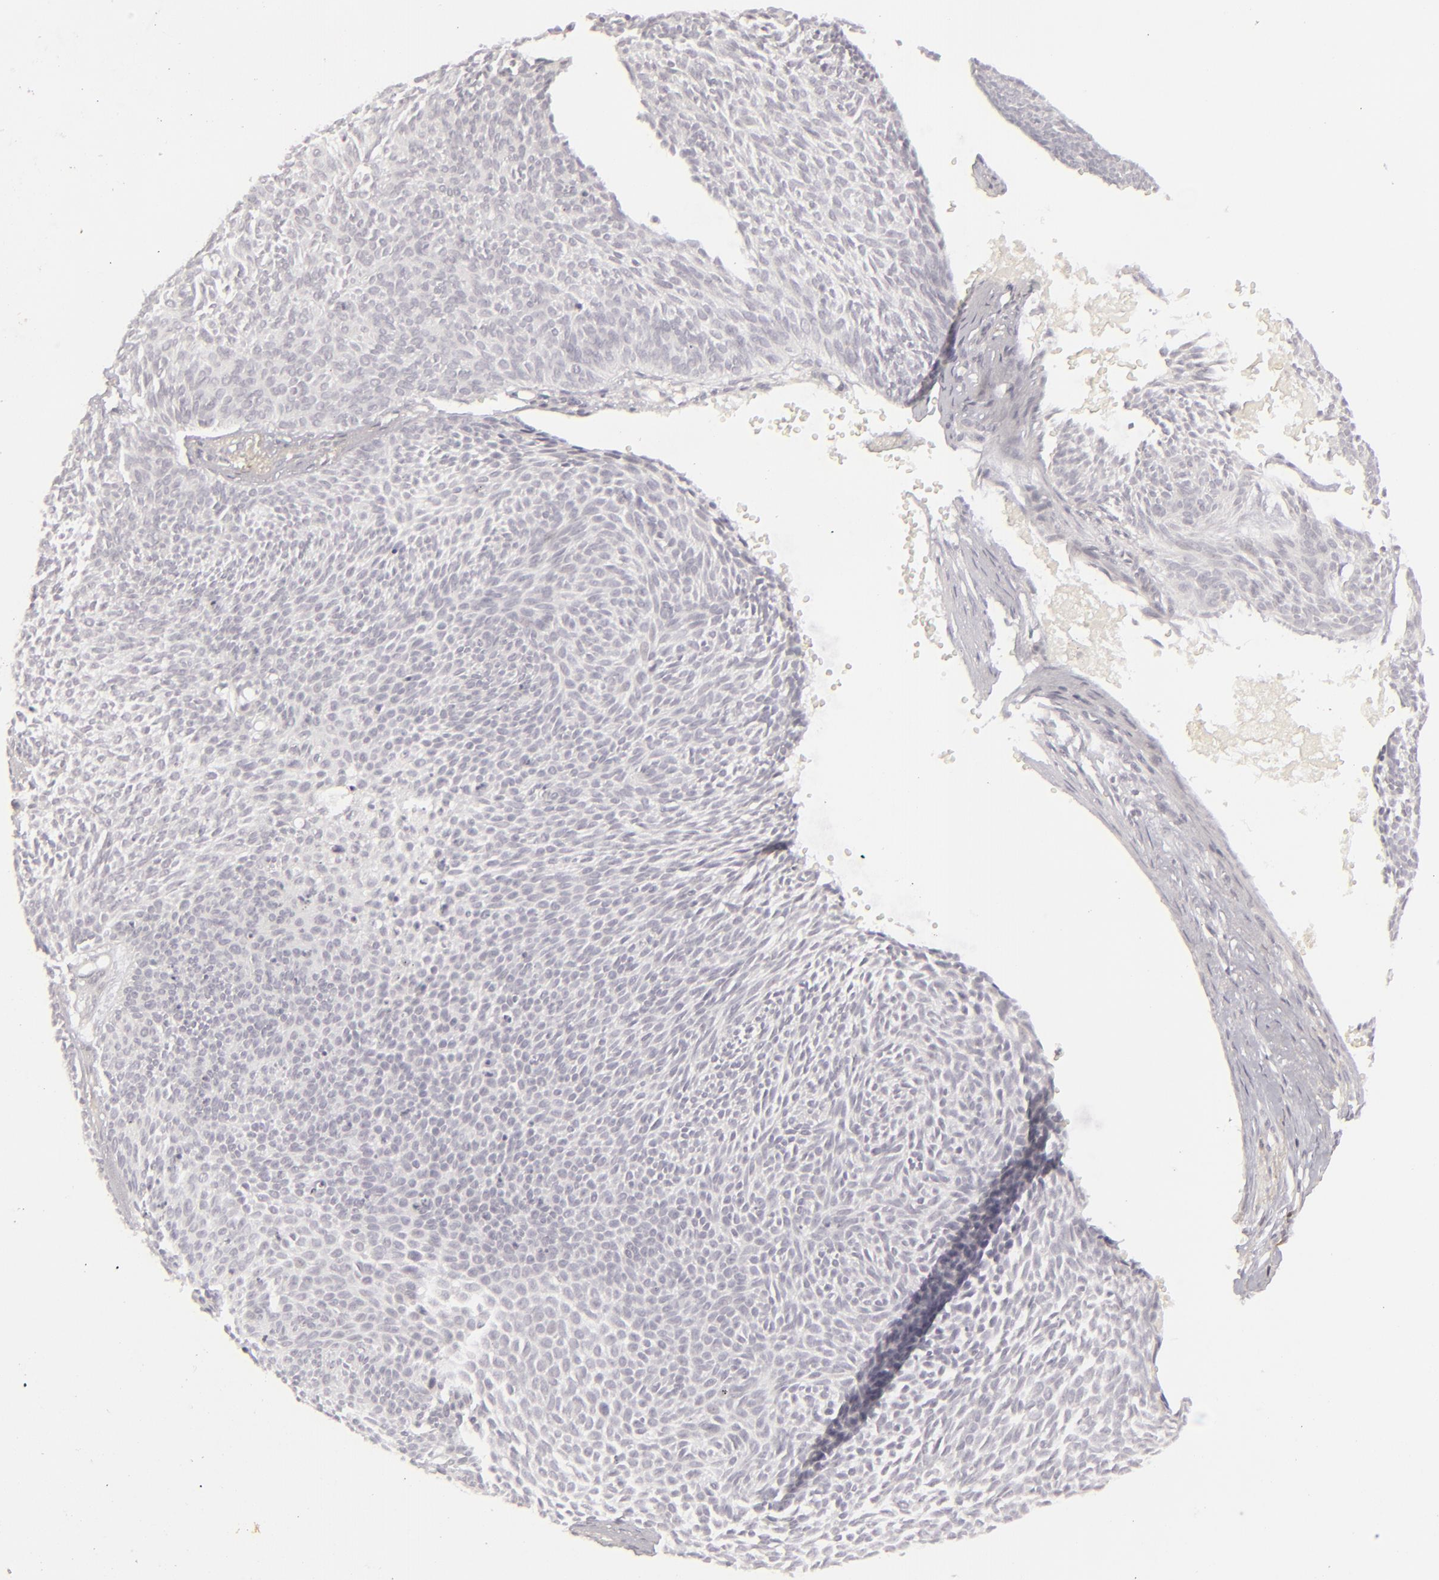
{"staining": {"intensity": "negative", "quantity": "none", "location": "none"}, "tissue": "skin cancer", "cell_type": "Tumor cells", "image_type": "cancer", "snomed": [{"axis": "morphology", "description": "Basal cell carcinoma"}, {"axis": "topography", "description": "Skin"}], "caption": "An IHC histopathology image of skin cancer (basal cell carcinoma) is shown. There is no staining in tumor cells of skin cancer (basal cell carcinoma).", "gene": "APOBEC3G", "patient": {"sex": "male", "age": 84}}